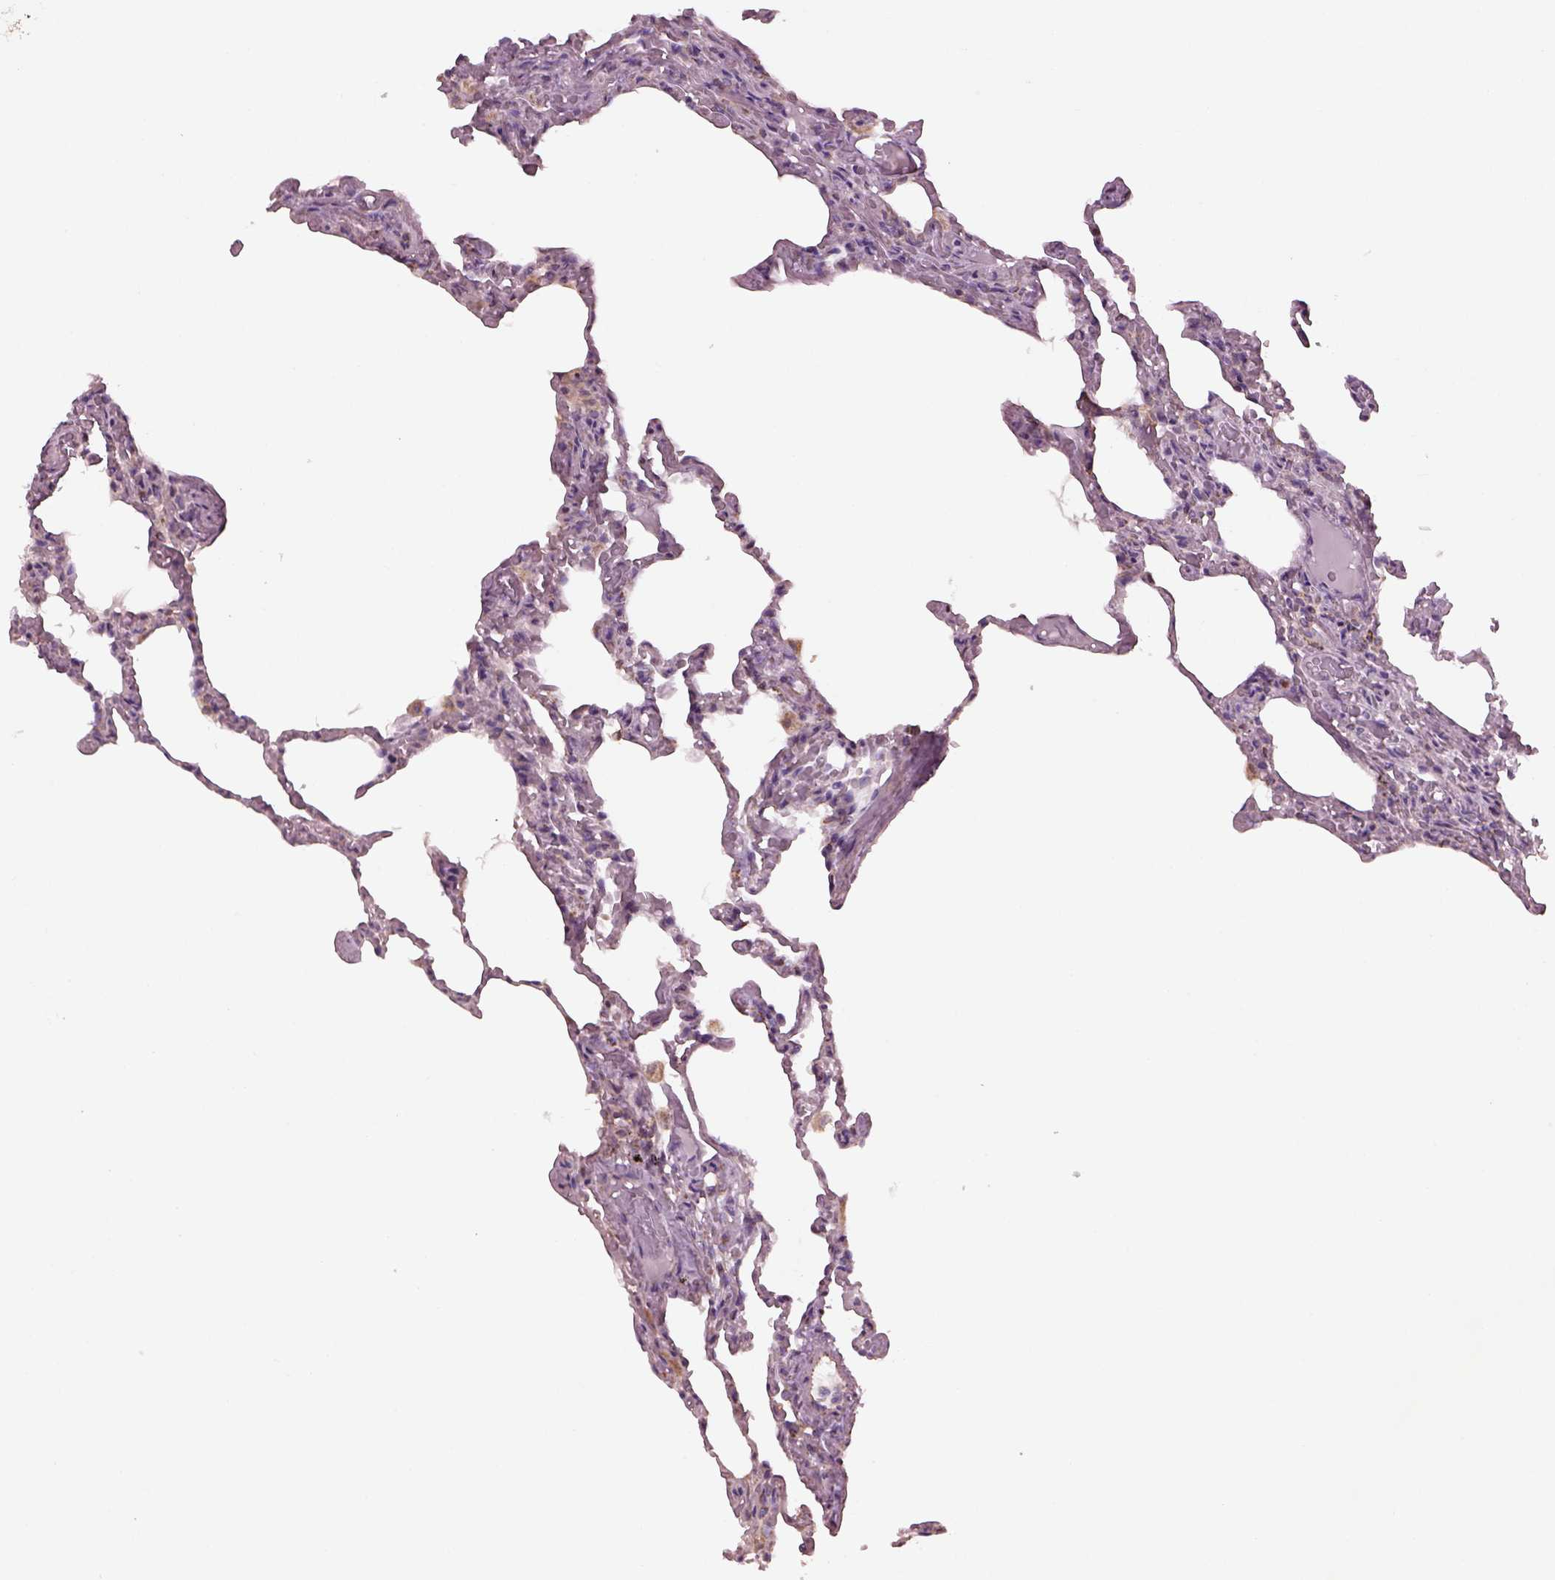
{"staining": {"intensity": "negative", "quantity": "none", "location": "none"}, "tissue": "lung", "cell_type": "Alveolar cells", "image_type": "normal", "snomed": [{"axis": "morphology", "description": "Normal tissue, NOS"}, {"axis": "topography", "description": "Lung"}], "caption": "Lung stained for a protein using immunohistochemistry (IHC) shows no positivity alveolar cells.", "gene": "SPATA7", "patient": {"sex": "female", "age": 43}}